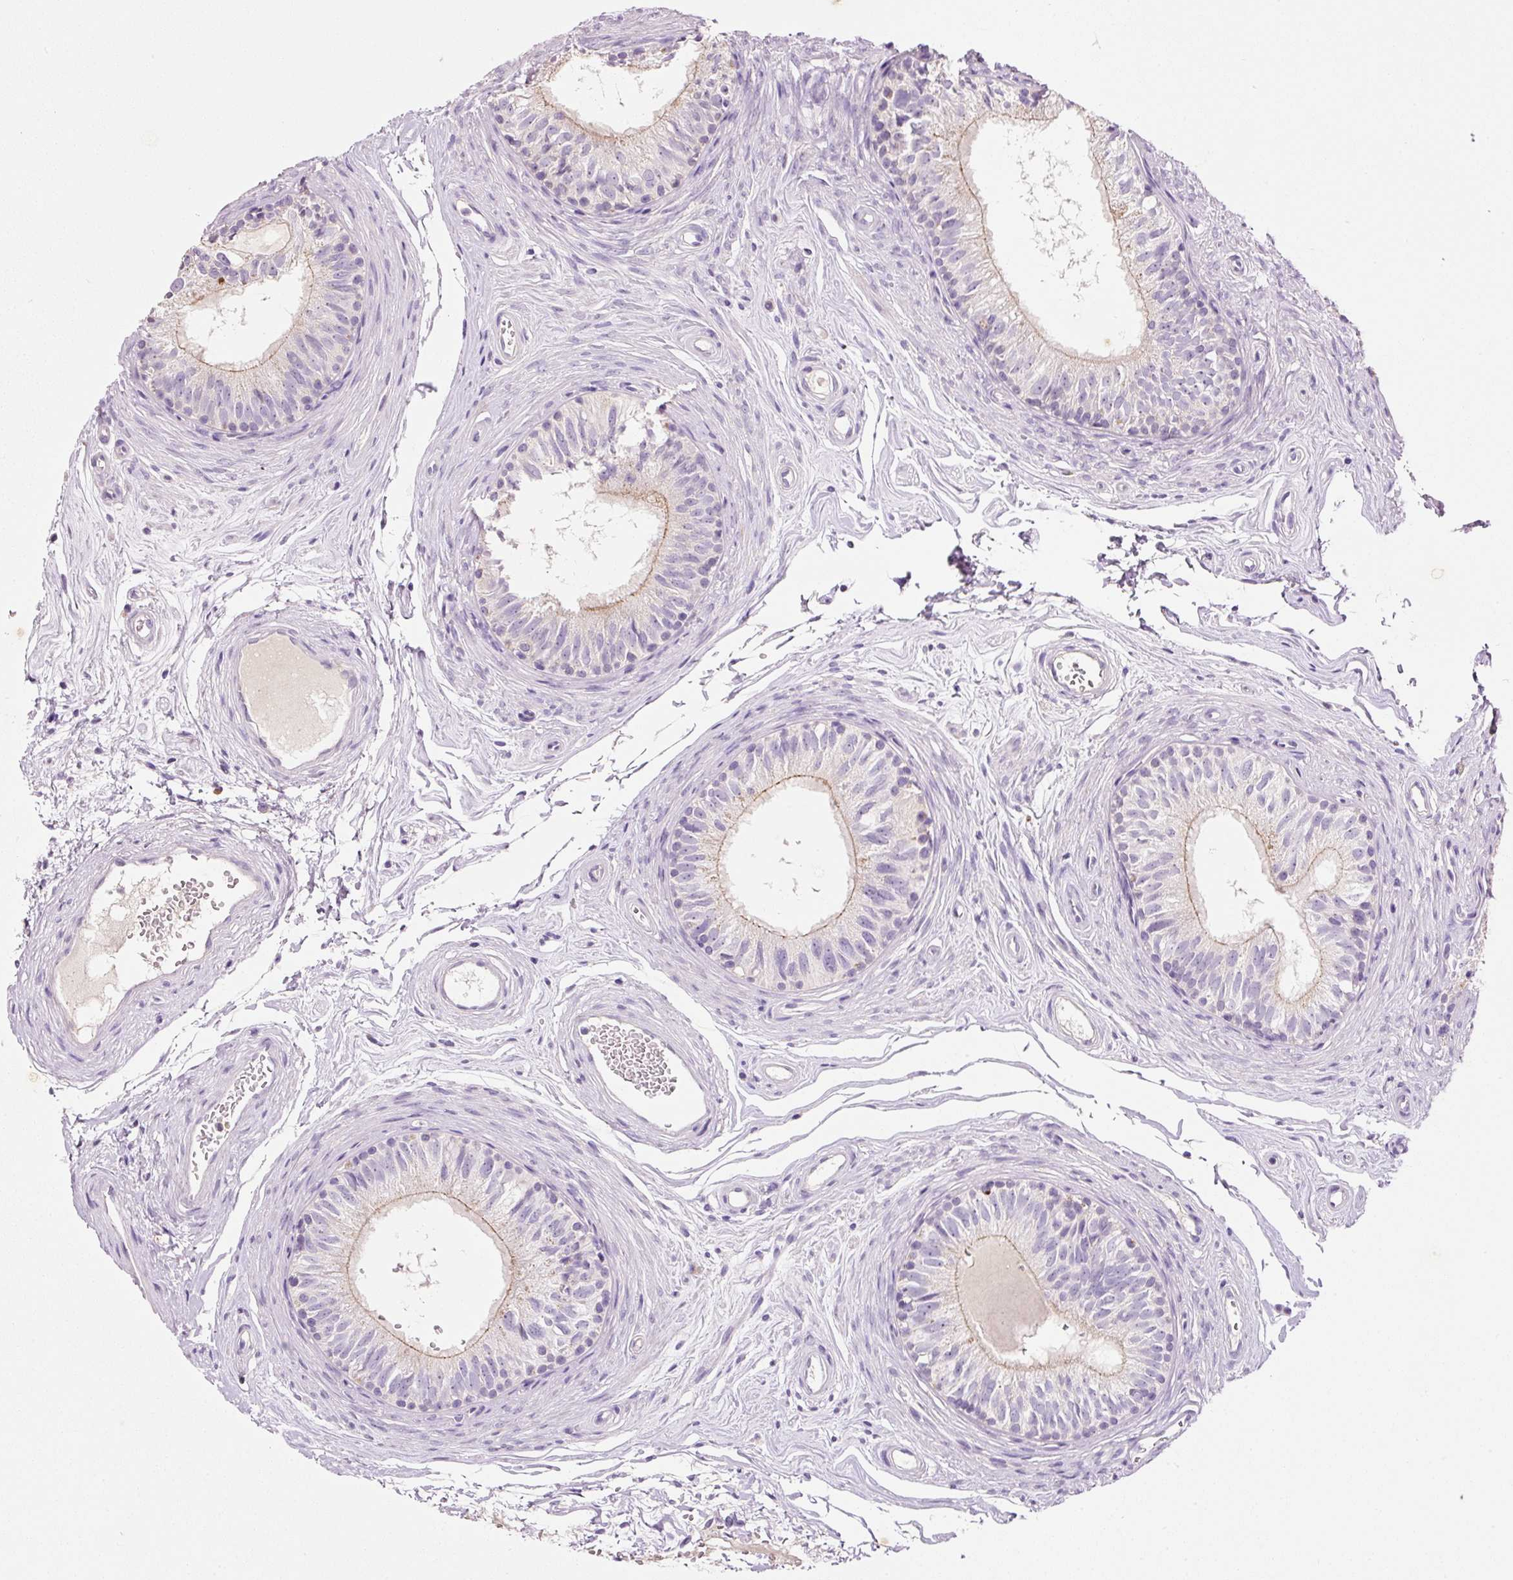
{"staining": {"intensity": "moderate", "quantity": "25%-75%", "location": "cytoplasmic/membranous"}, "tissue": "epididymis", "cell_type": "Glandular cells", "image_type": "normal", "snomed": [{"axis": "morphology", "description": "Normal tissue, NOS"}, {"axis": "topography", "description": "Epididymis"}], "caption": "Epididymis stained with immunohistochemistry (IHC) exhibits moderate cytoplasmic/membranous expression in about 25%-75% of glandular cells.", "gene": "TENT5C", "patient": {"sex": "male", "age": 45}}